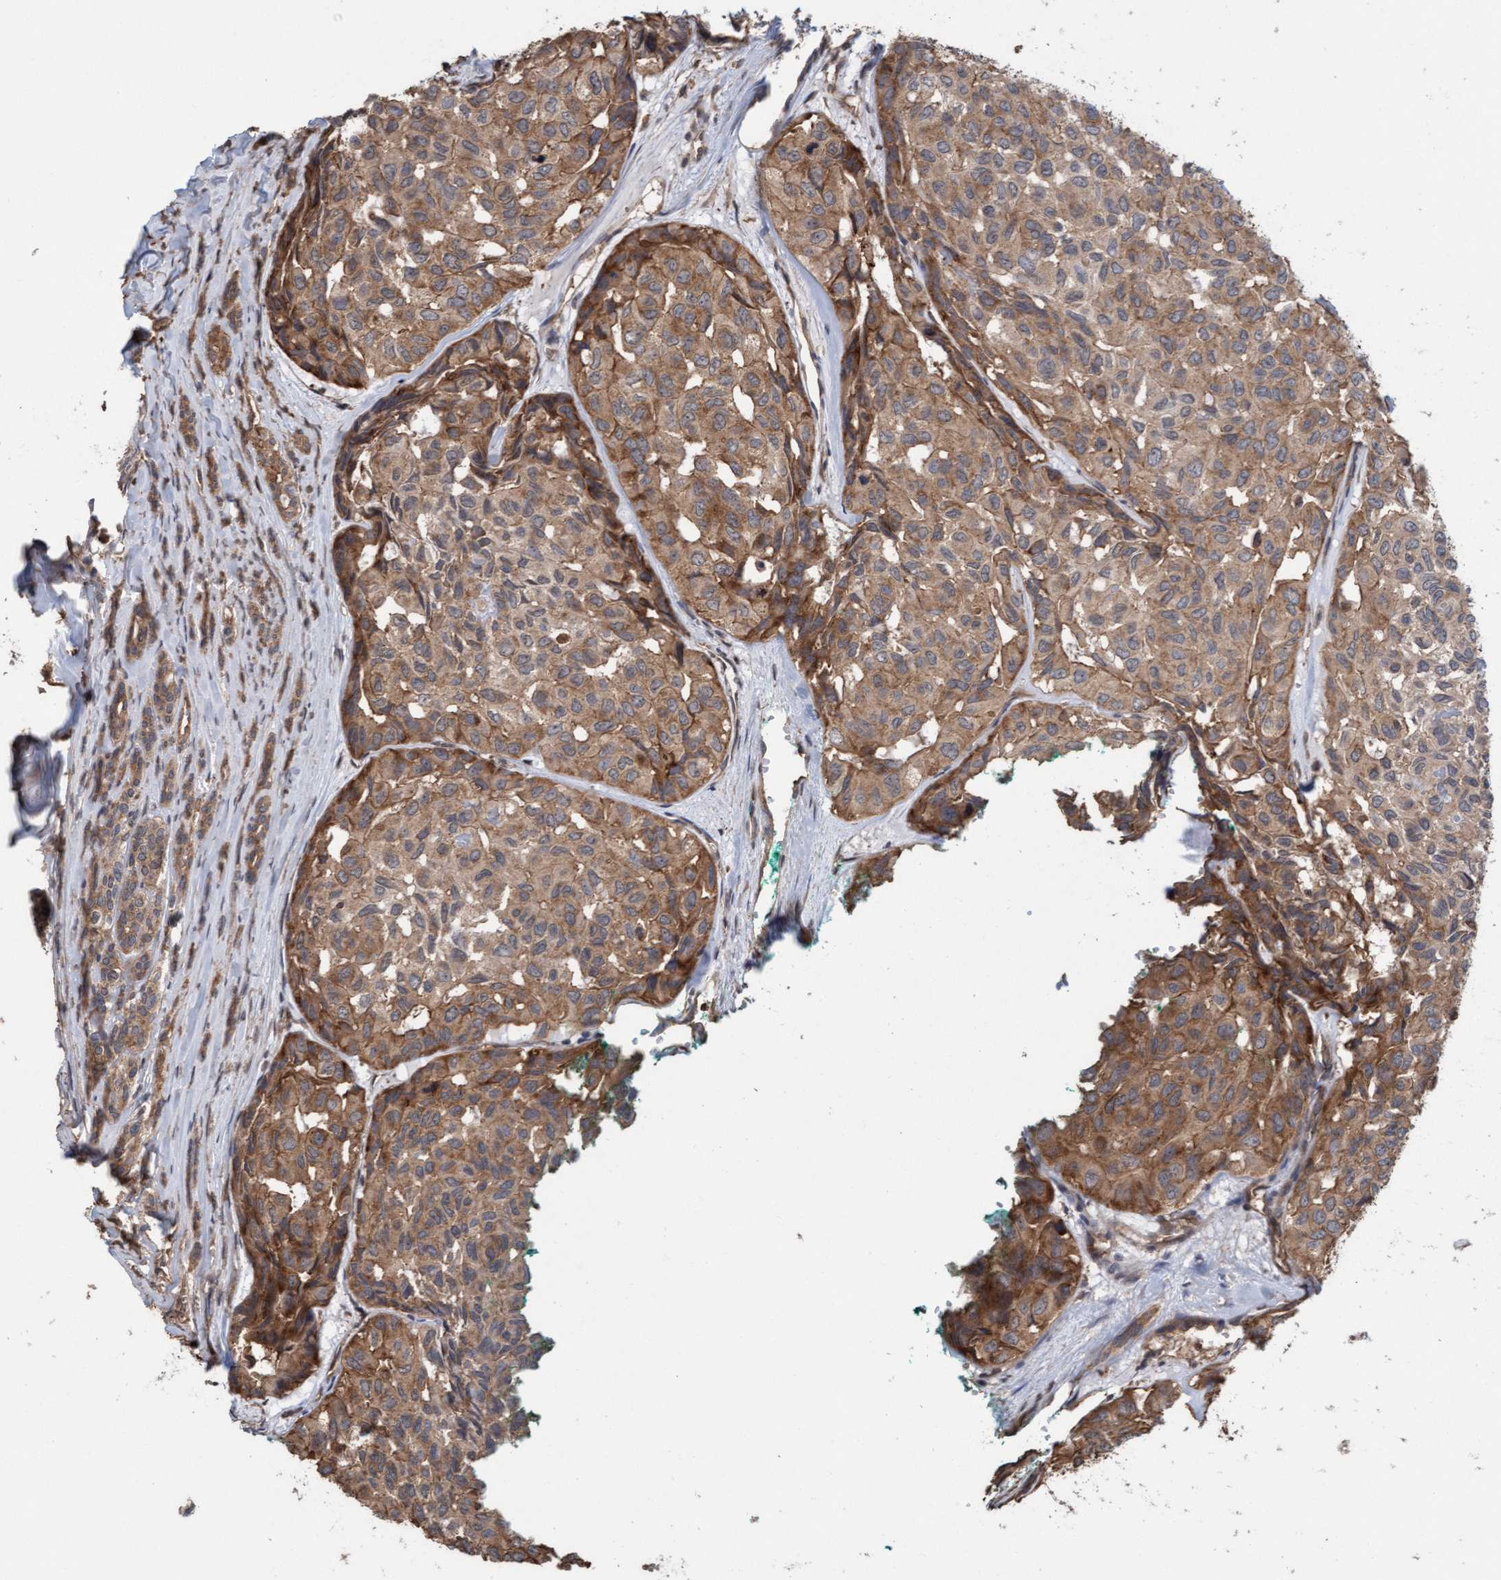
{"staining": {"intensity": "moderate", "quantity": ">75%", "location": "cytoplasmic/membranous"}, "tissue": "head and neck cancer", "cell_type": "Tumor cells", "image_type": "cancer", "snomed": [{"axis": "morphology", "description": "Adenocarcinoma, NOS"}, {"axis": "topography", "description": "Salivary gland, NOS"}, {"axis": "topography", "description": "Head-Neck"}], "caption": "Adenocarcinoma (head and neck) stained with a brown dye displays moderate cytoplasmic/membranous positive expression in about >75% of tumor cells.", "gene": "FXR2", "patient": {"sex": "female", "age": 76}}